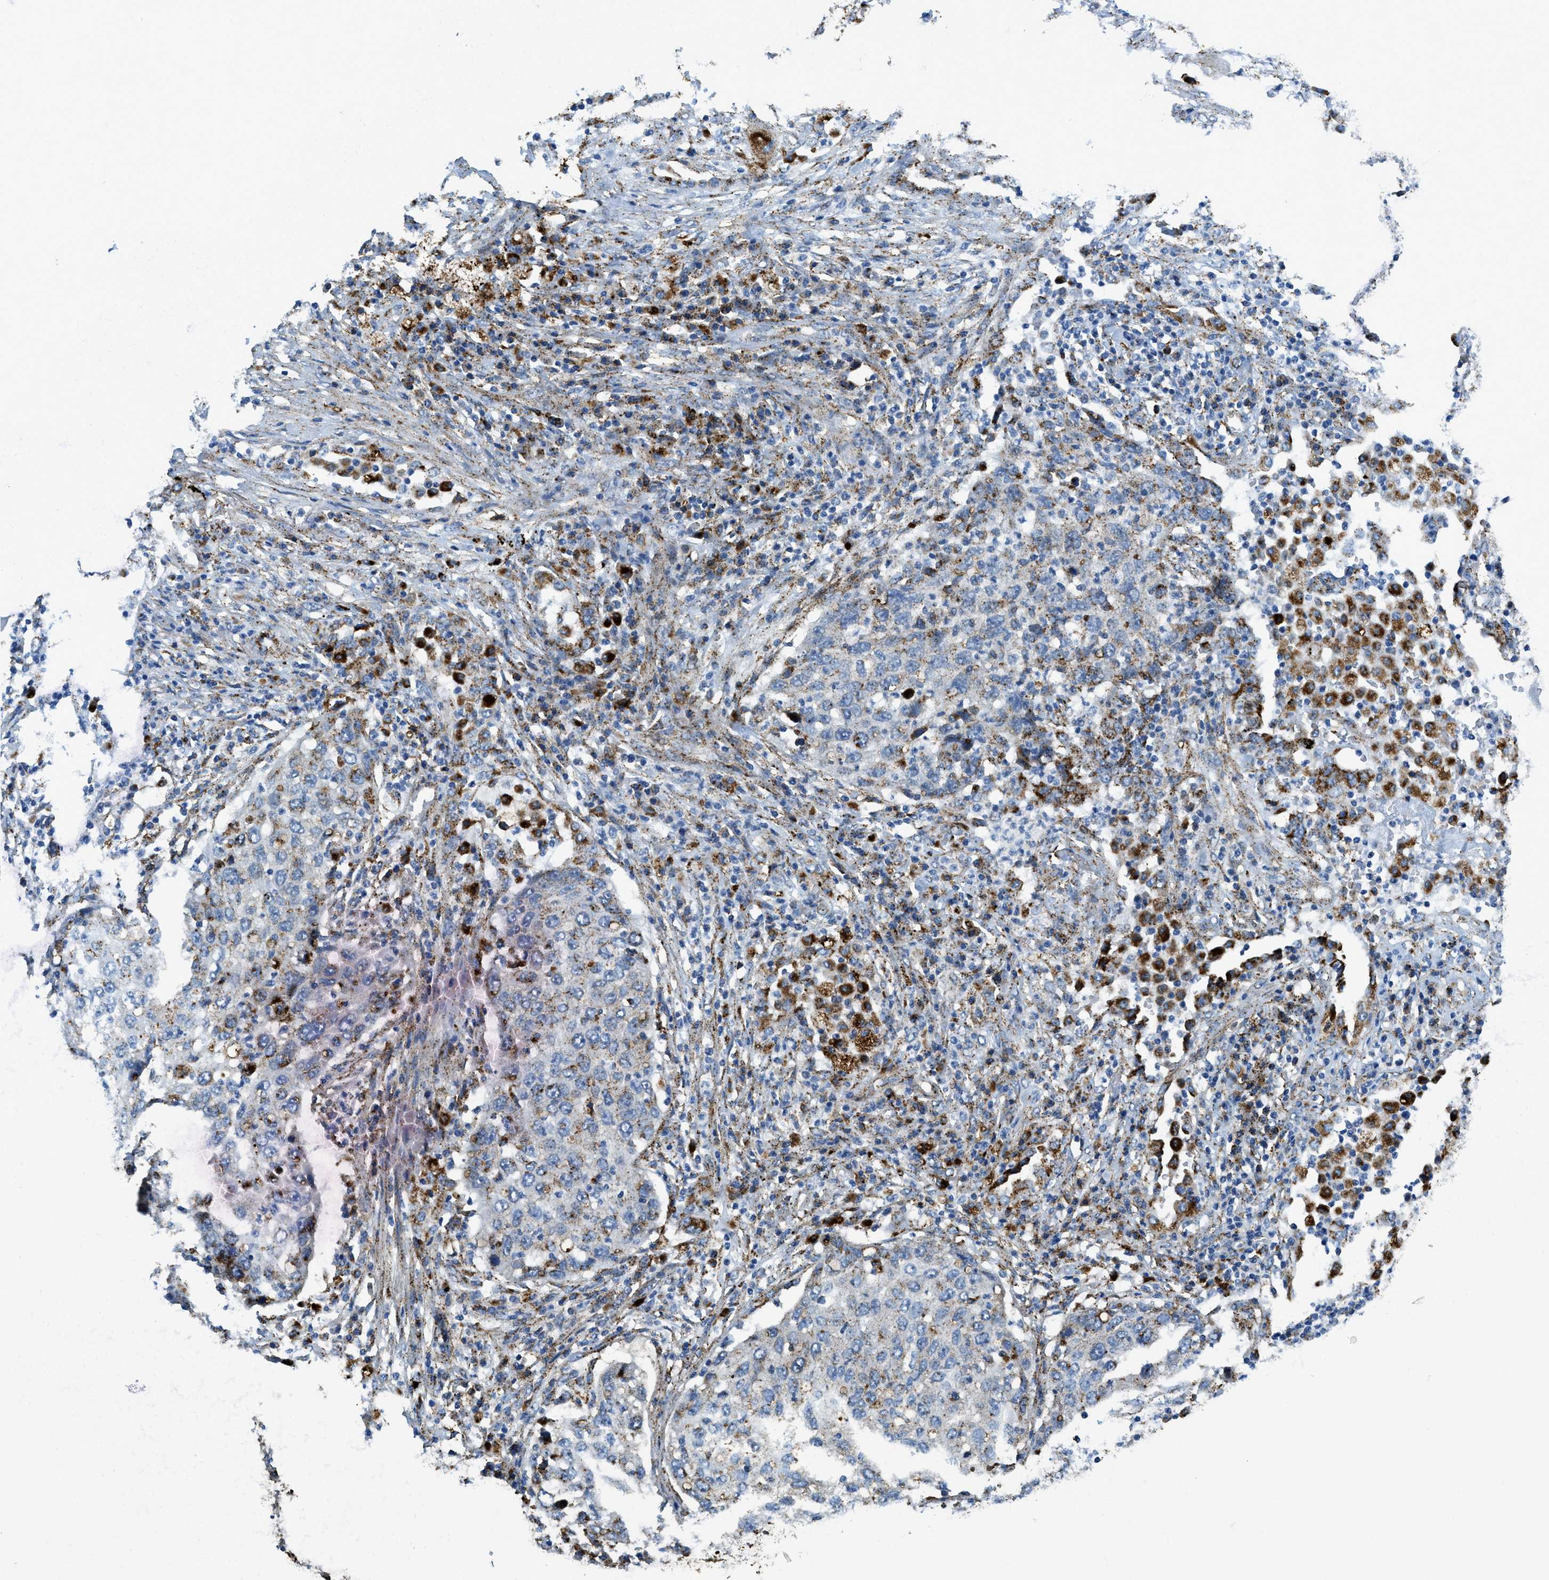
{"staining": {"intensity": "moderate", "quantity": "25%-75%", "location": "cytoplasmic/membranous"}, "tissue": "lung cancer", "cell_type": "Tumor cells", "image_type": "cancer", "snomed": [{"axis": "morphology", "description": "Squamous cell carcinoma, NOS"}, {"axis": "topography", "description": "Lung"}], "caption": "This is a histology image of immunohistochemistry staining of squamous cell carcinoma (lung), which shows moderate positivity in the cytoplasmic/membranous of tumor cells.", "gene": "SCARB2", "patient": {"sex": "female", "age": 63}}